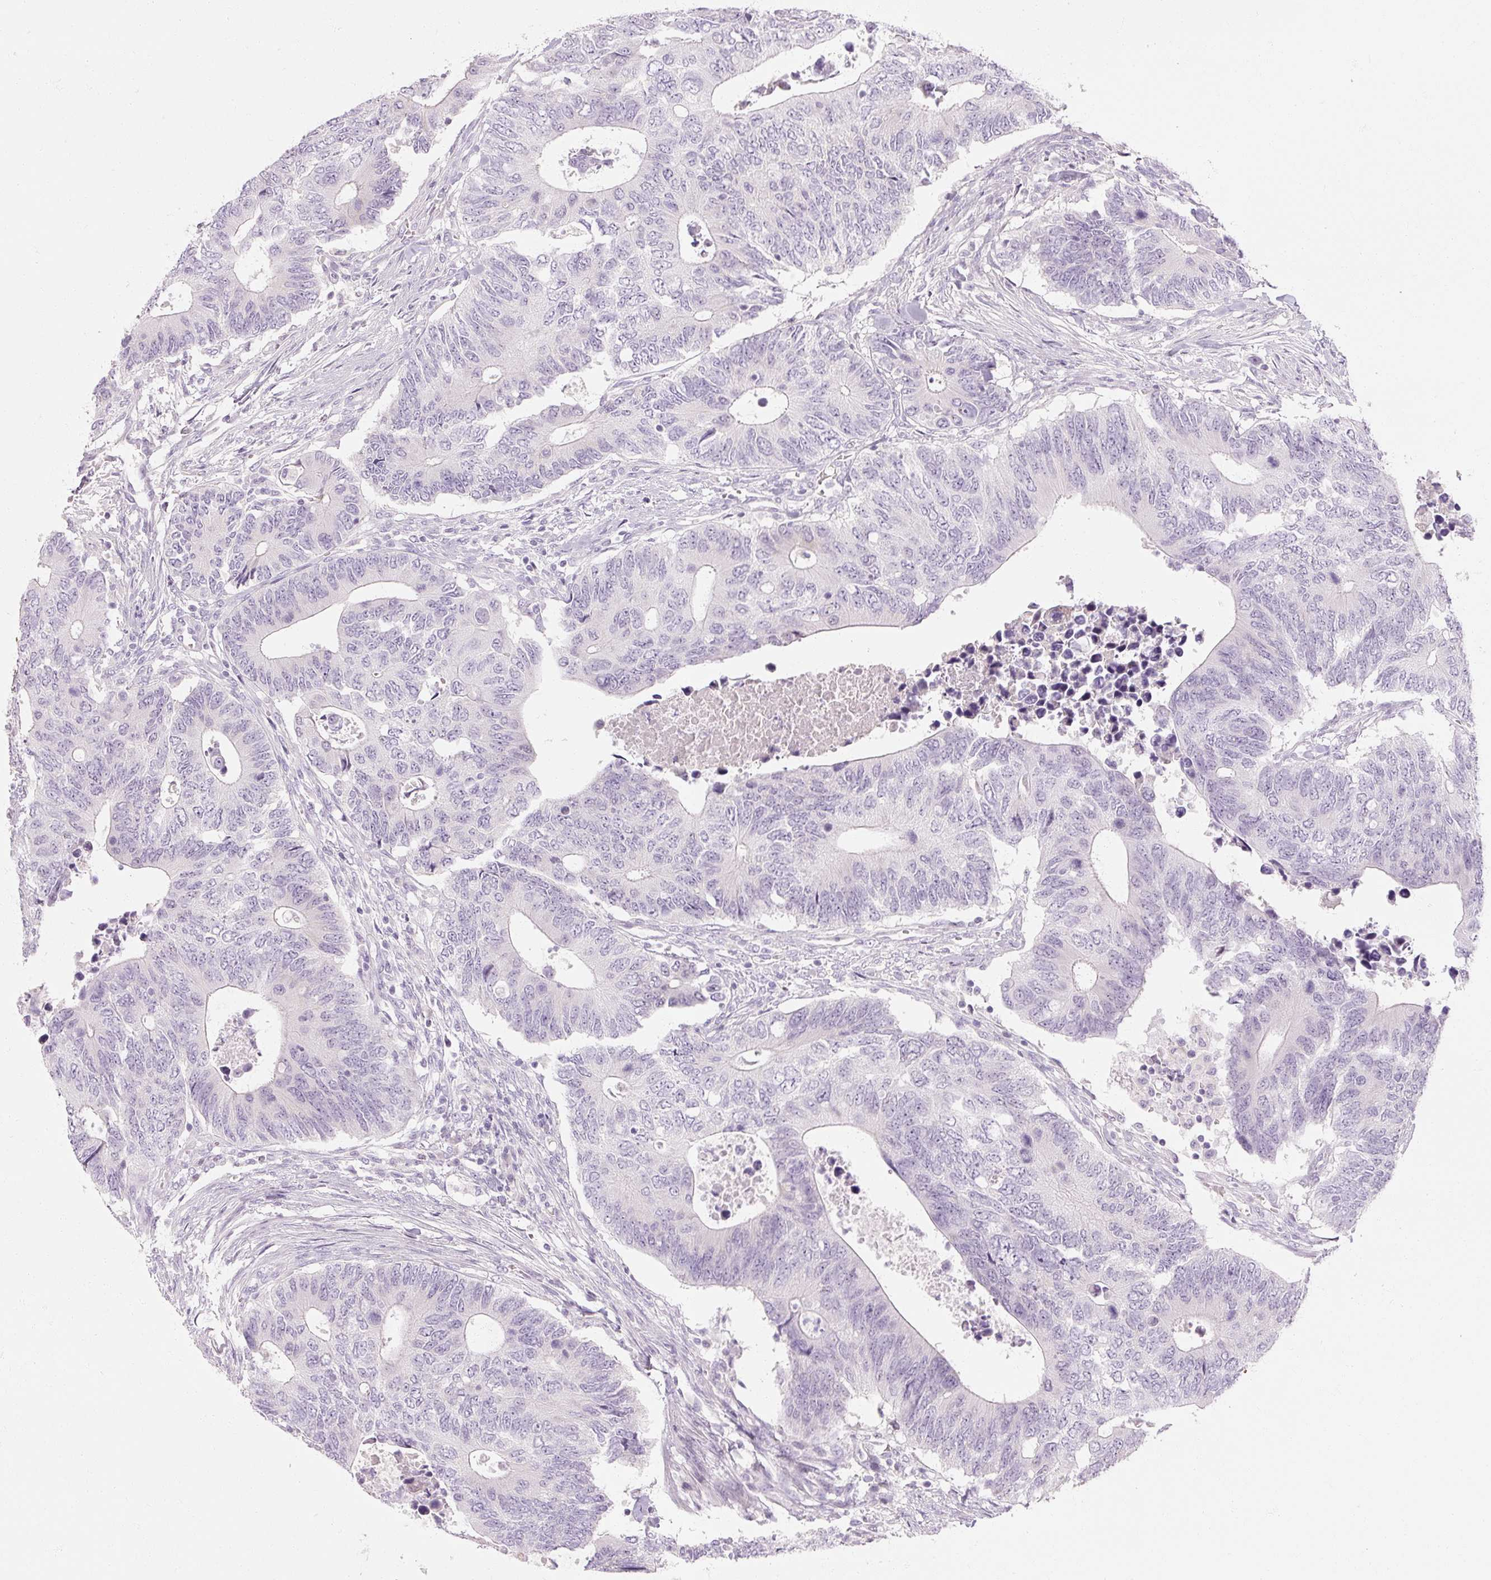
{"staining": {"intensity": "negative", "quantity": "none", "location": "none"}, "tissue": "colorectal cancer", "cell_type": "Tumor cells", "image_type": "cancer", "snomed": [{"axis": "morphology", "description": "Adenocarcinoma, NOS"}, {"axis": "topography", "description": "Colon"}], "caption": "Immunohistochemistry image of colorectal adenocarcinoma stained for a protein (brown), which displays no expression in tumor cells.", "gene": "NFE2L3", "patient": {"sex": "male", "age": 87}}